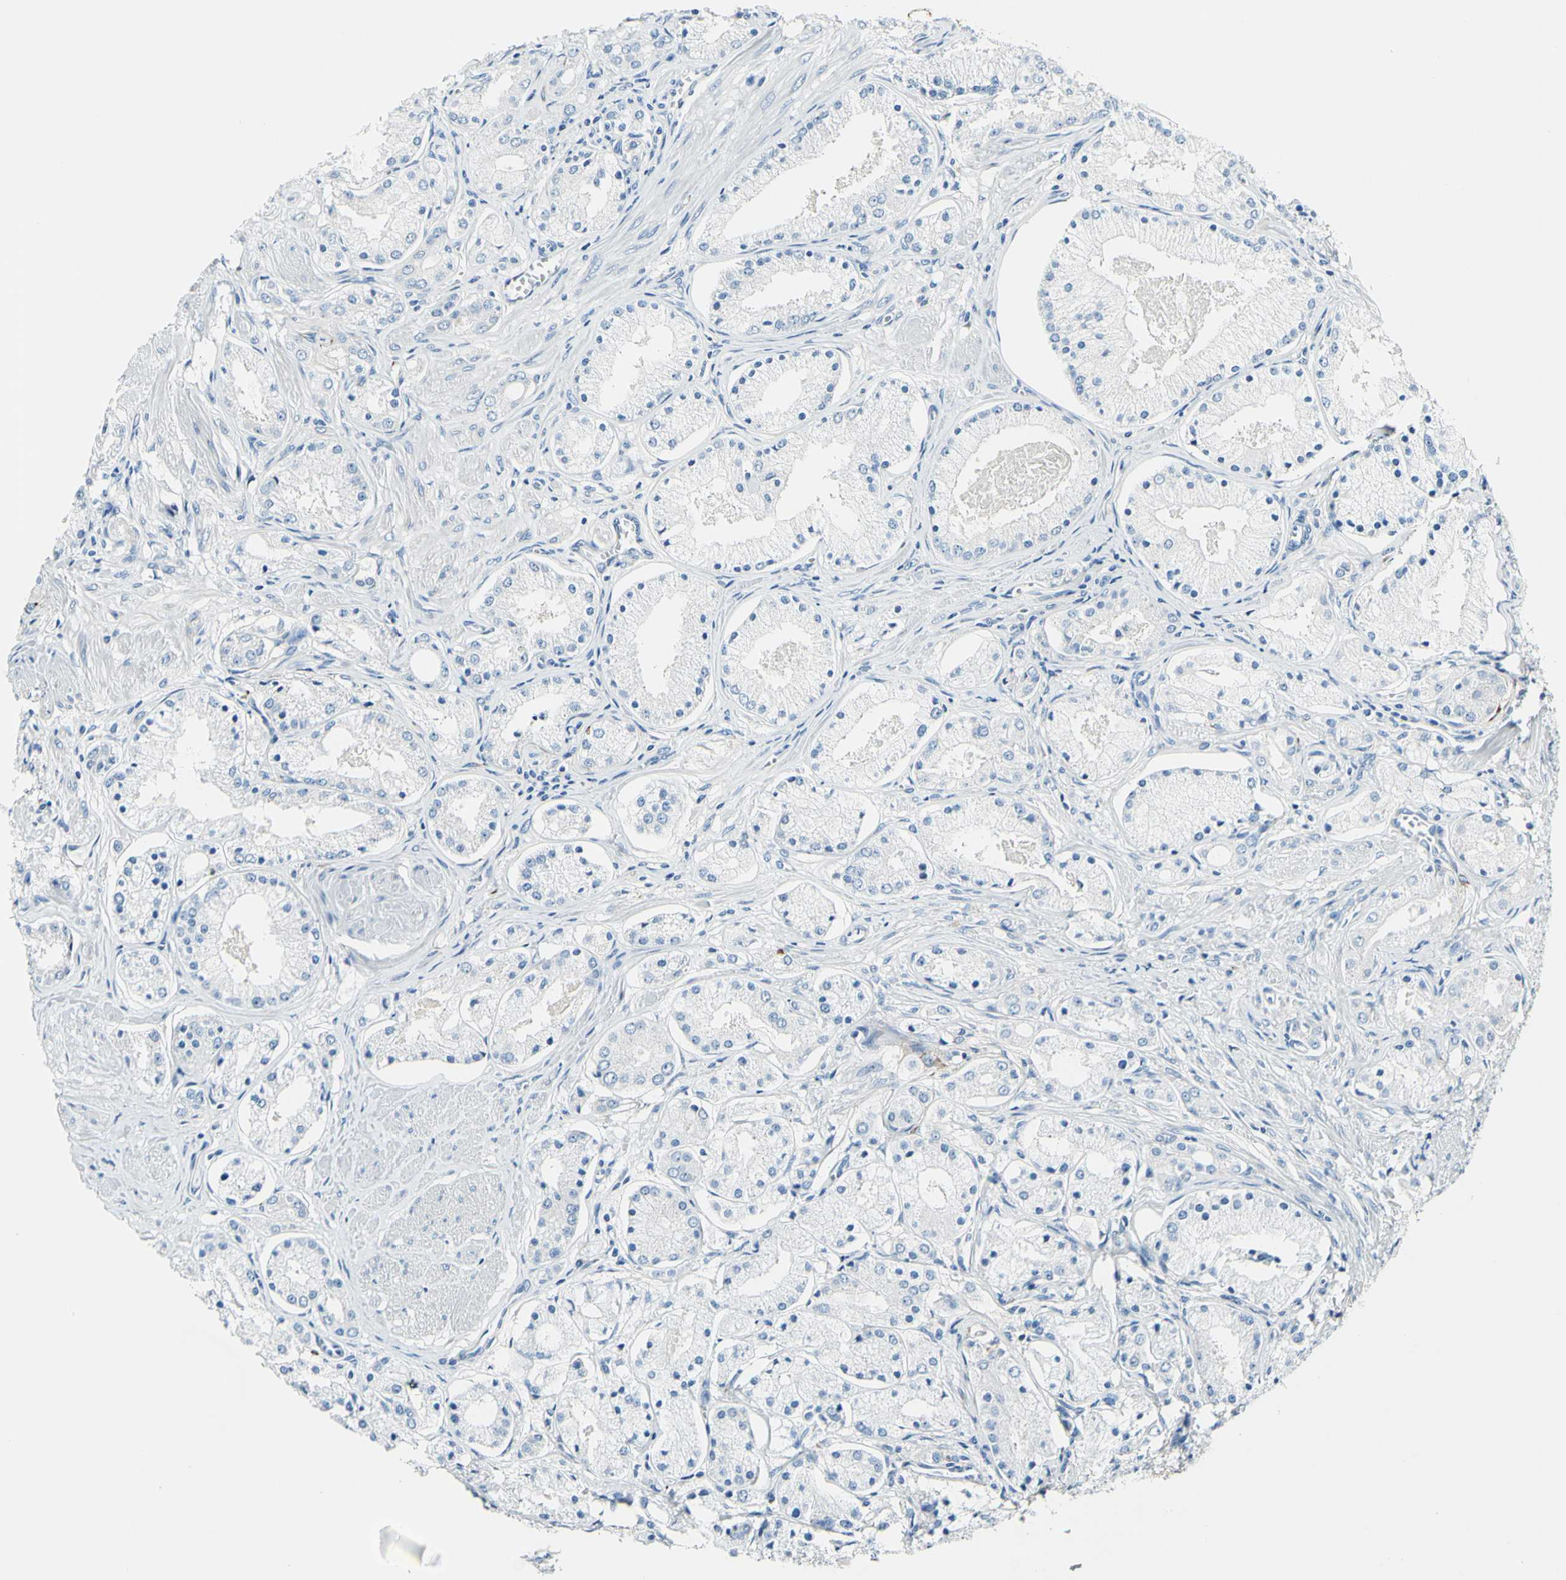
{"staining": {"intensity": "negative", "quantity": "none", "location": "none"}, "tissue": "prostate cancer", "cell_type": "Tumor cells", "image_type": "cancer", "snomed": [{"axis": "morphology", "description": "Adenocarcinoma, High grade"}, {"axis": "topography", "description": "Prostate"}], "caption": "DAB (3,3'-diaminobenzidine) immunohistochemical staining of human prostate cancer shows no significant positivity in tumor cells.", "gene": "COL6A3", "patient": {"sex": "male", "age": 66}}